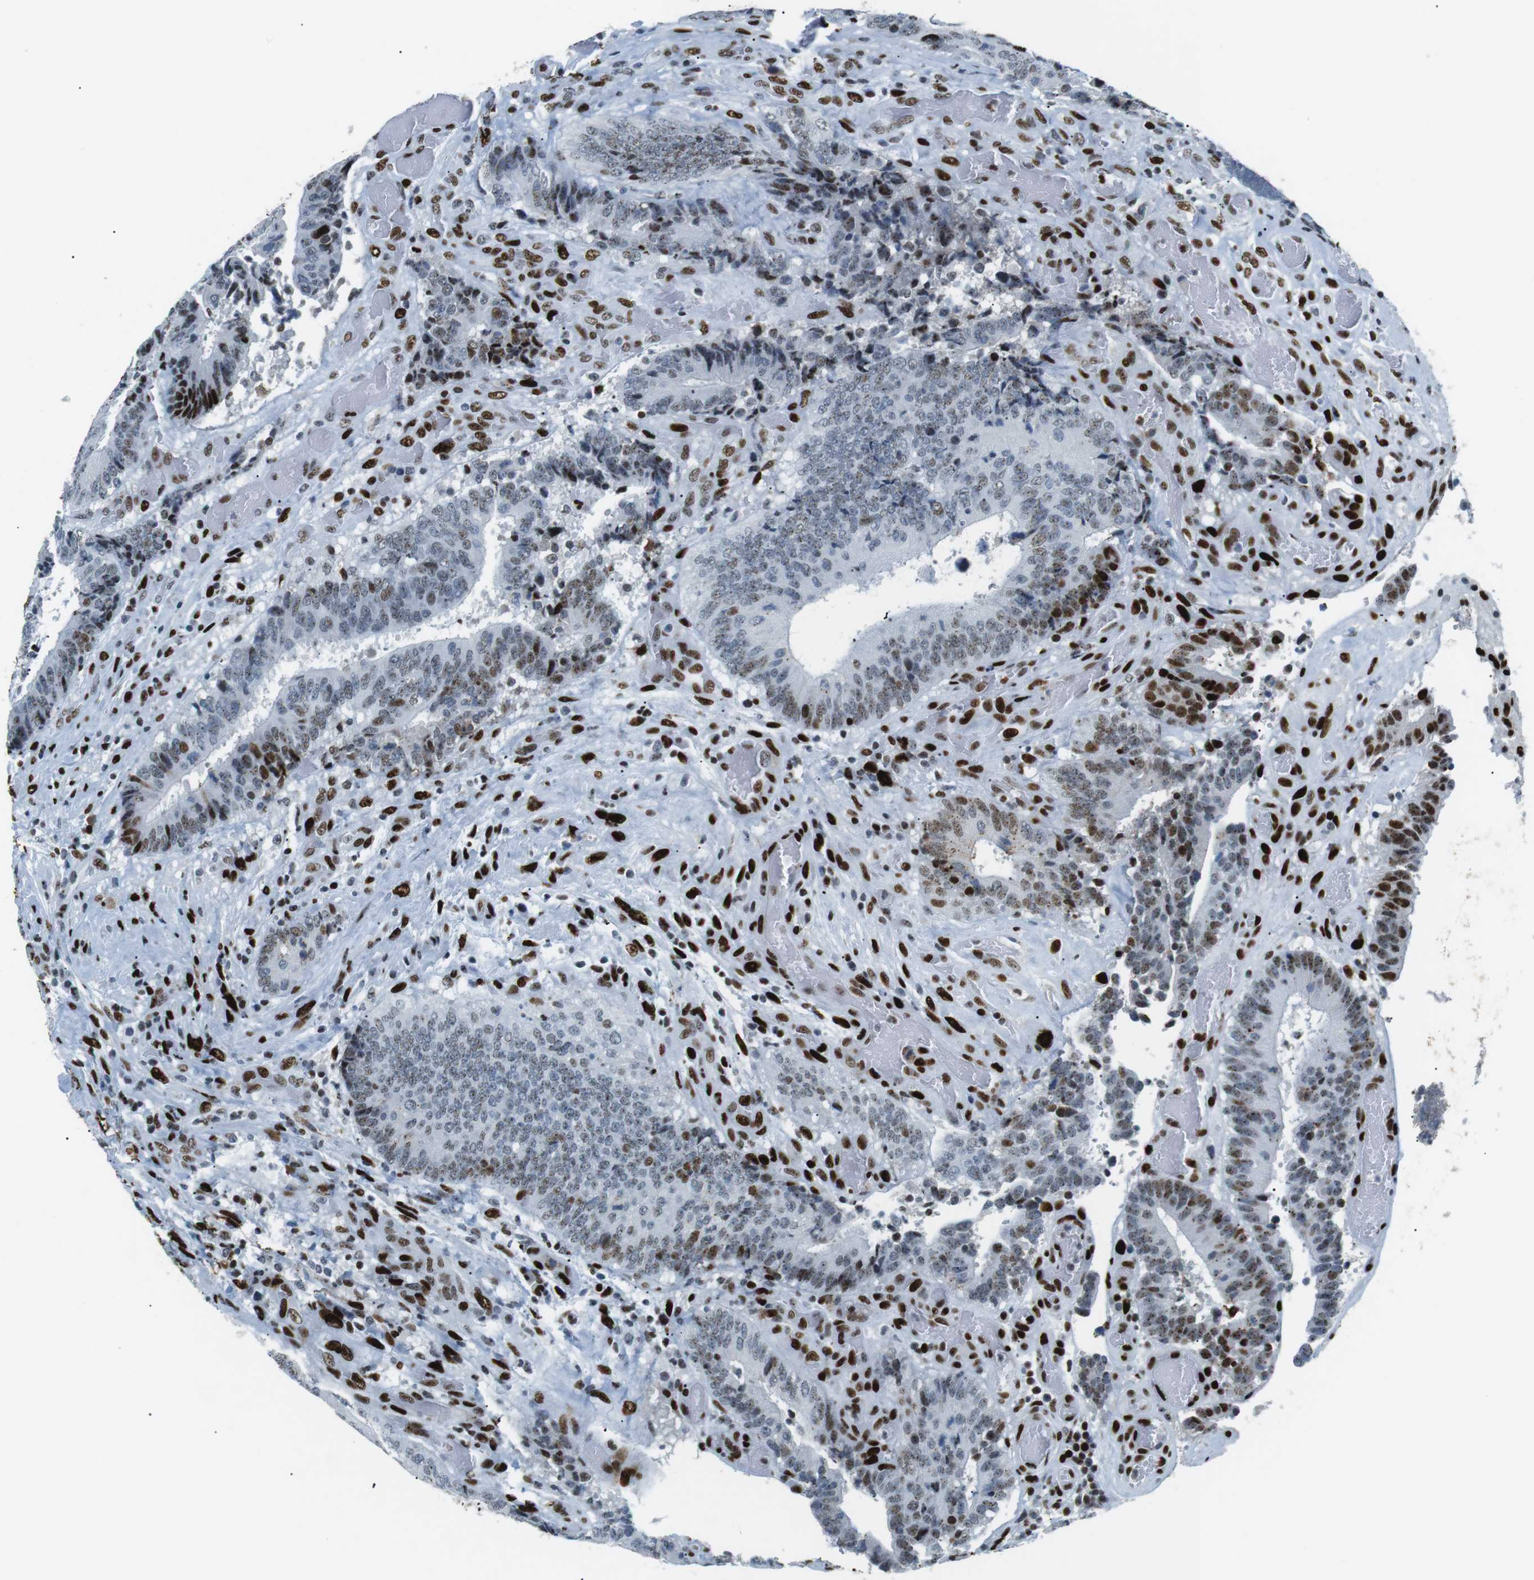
{"staining": {"intensity": "moderate", "quantity": "<25%", "location": "nuclear"}, "tissue": "colorectal cancer", "cell_type": "Tumor cells", "image_type": "cancer", "snomed": [{"axis": "morphology", "description": "Adenocarcinoma, NOS"}, {"axis": "topography", "description": "Rectum"}], "caption": "Protein expression analysis of human colorectal adenocarcinoma reveals moderate nuclear staining in approximately <25% of tumor cells.", "gene": "PML", "patient": {"sex": "male", "age": 72}}